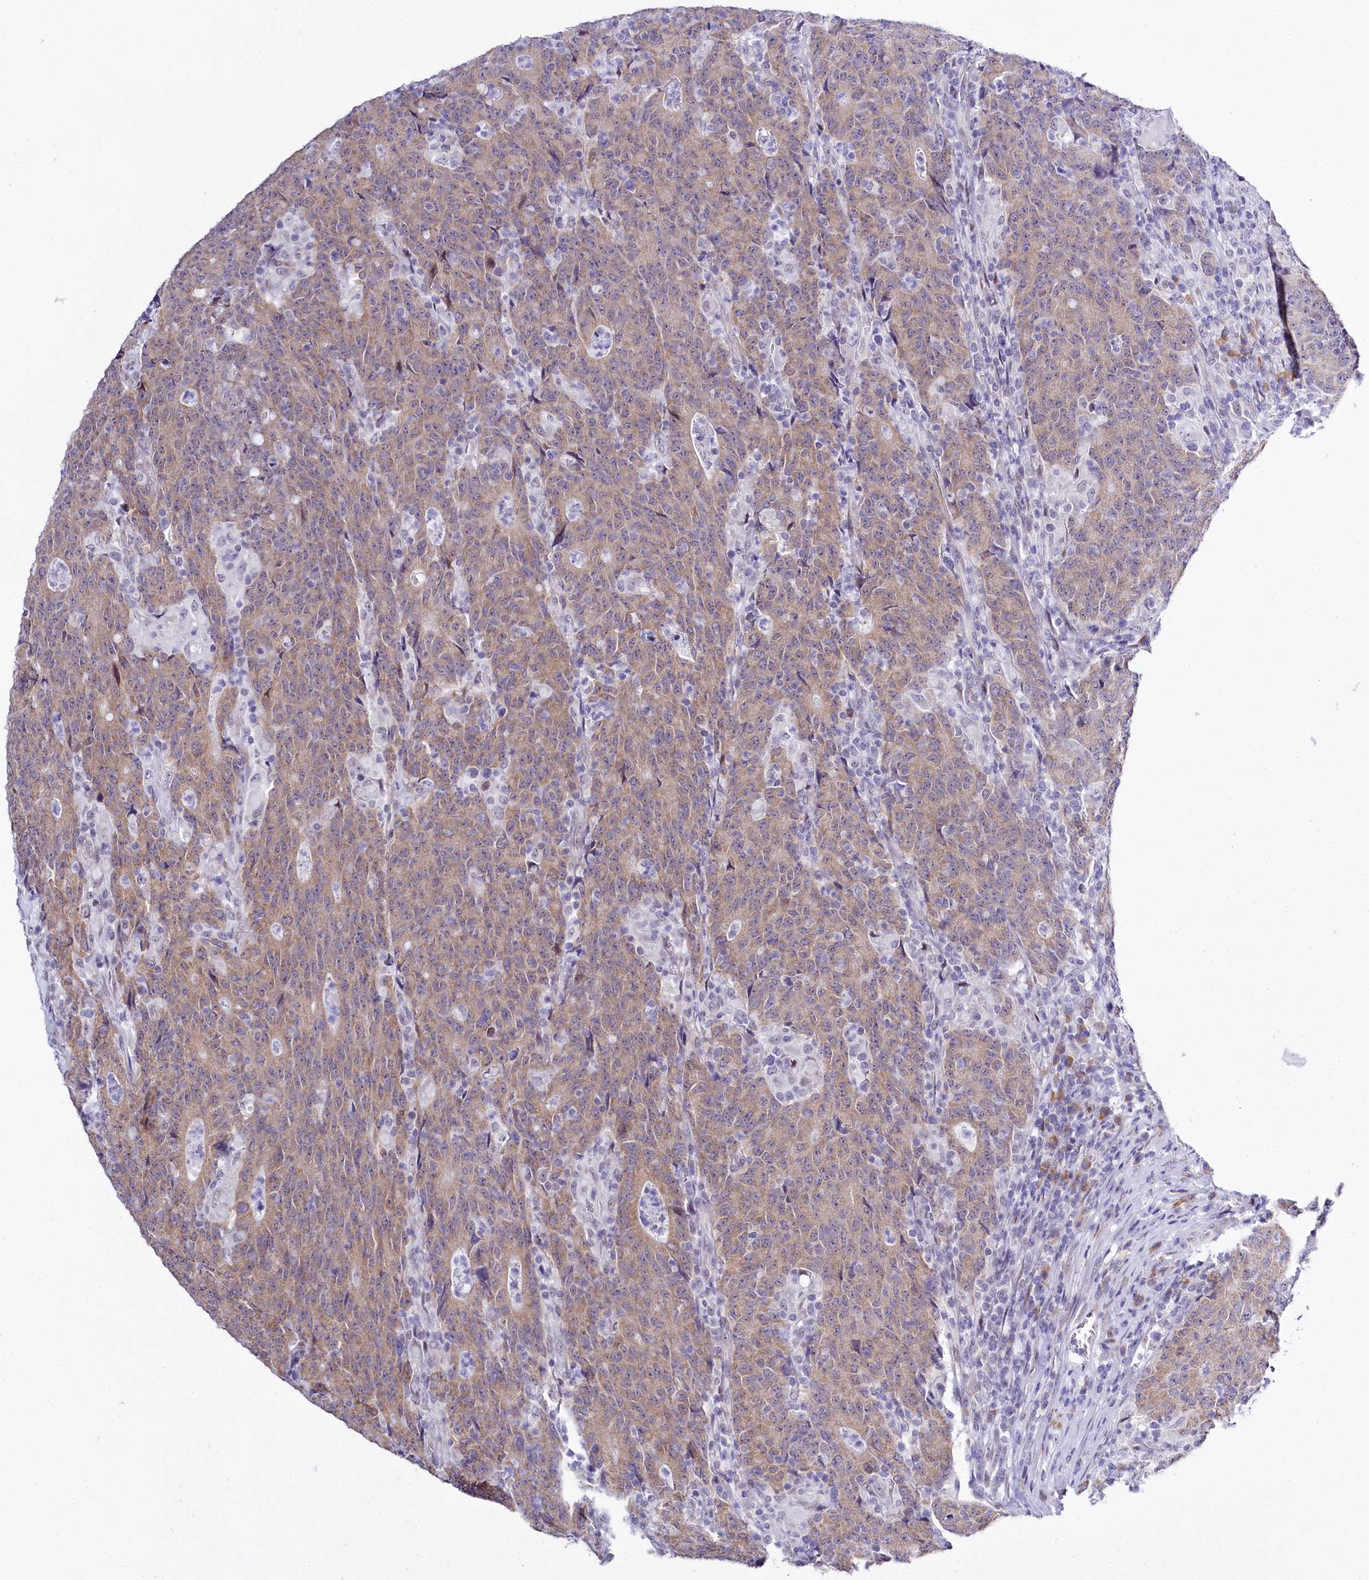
{"staining": {"intensity": "weak", "quantity": ">75%", "location": "cytoplasmic/membranous"}, "tissue": "colorectal cancer", "cell_type": "Tumor cells", "image_type": "cancer", "snomed": [{"axis": "morphology", "description": "Adenocarcinoma, NOS"}, {"axis": "topography", "description": "Colon"}], "caption": "A brown stain shows weak cytoplasmic/membranous positivity of a protein in human colorectal cancer tumor cells. The staining was performed using DAB (3,3'-diaminobenzidine) to visualize the protein expression in brown, while the nuclei were stained in blue with hematoxylin (Magnification: 20x).", "gene": "SPATS2", "patient": {"sex": "female", "age": 75}}